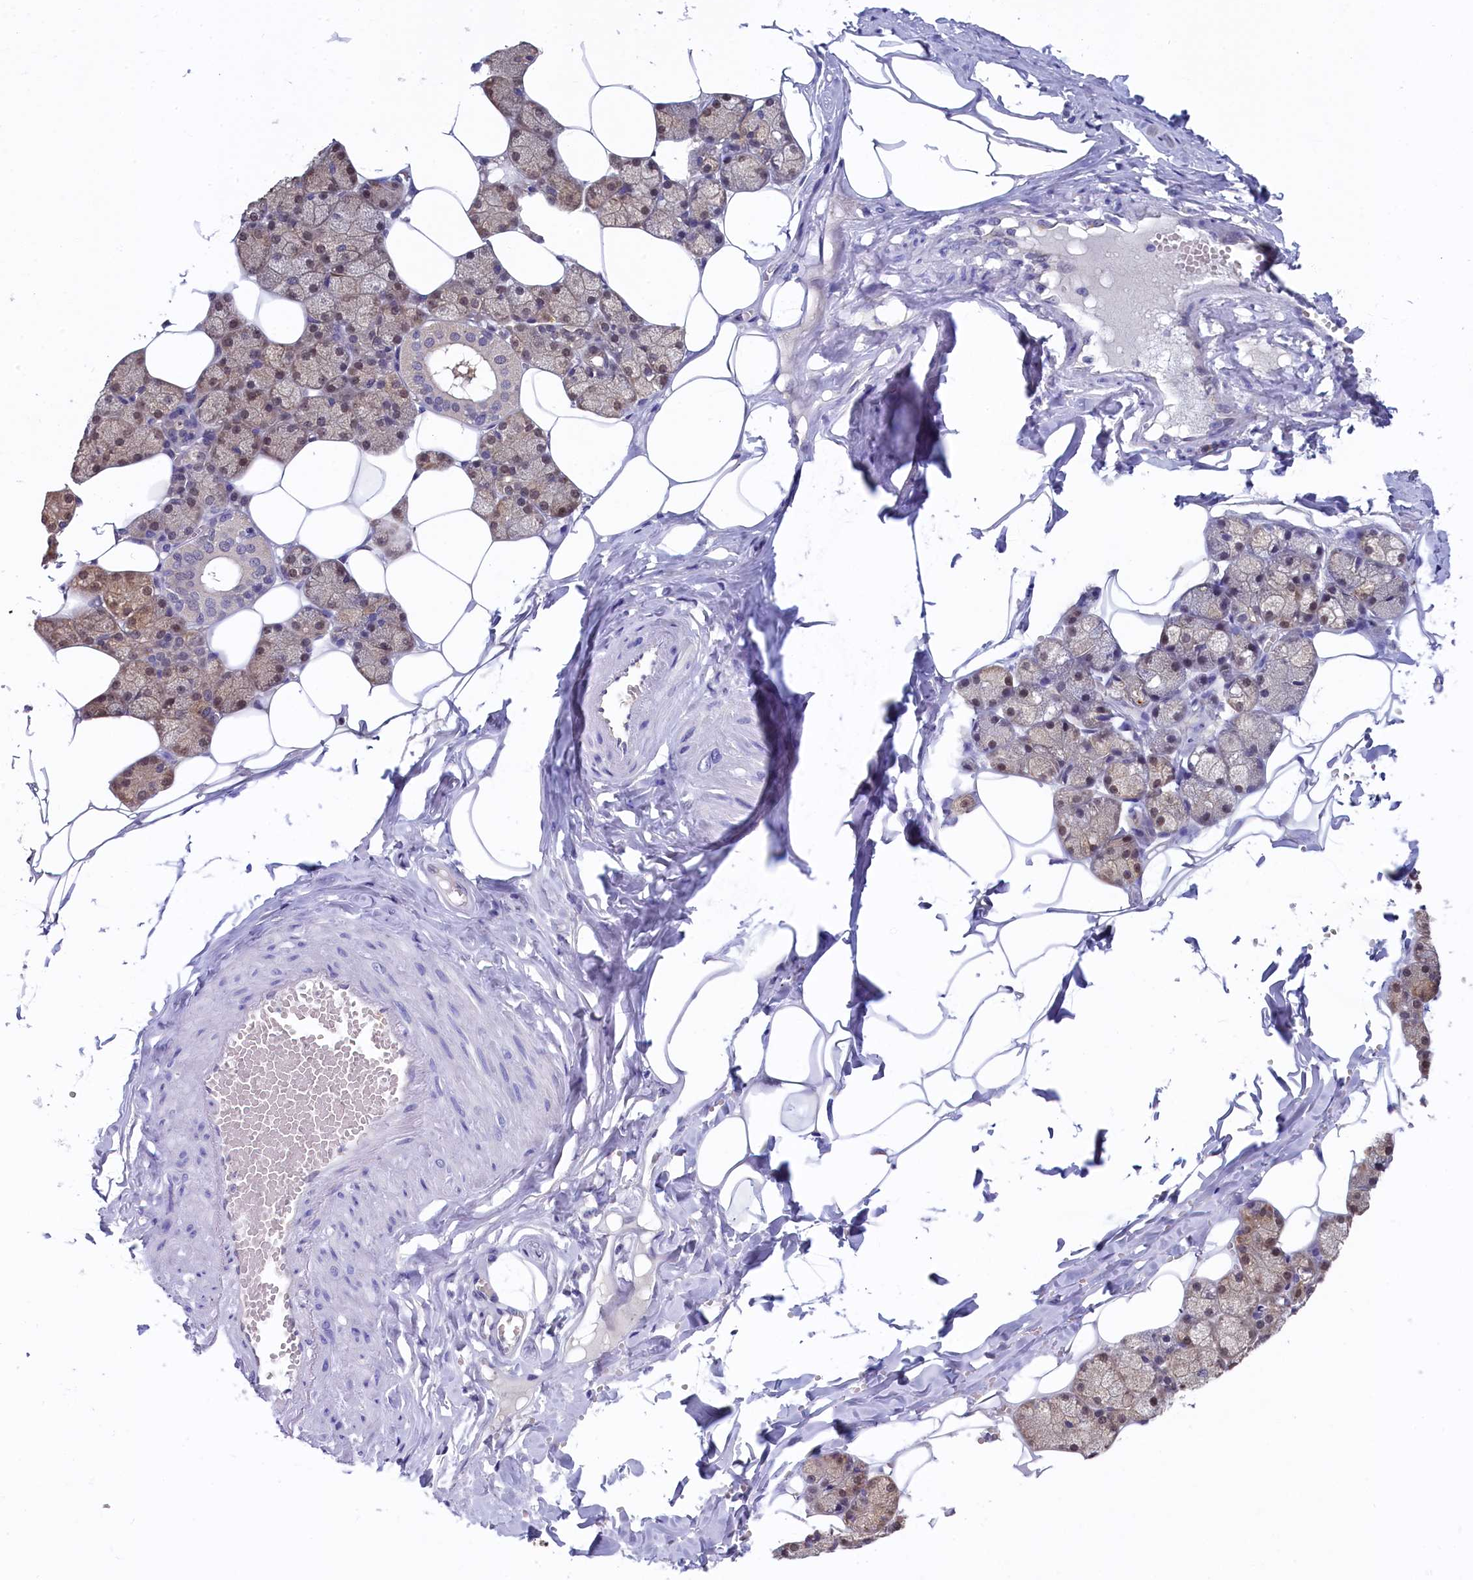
{"staining": {"intensity": "moderate", "quantity": "25%-75%", "location": "cytoplasmic/membranous,nuclear"}, "tissue": "salivary gland", "cell_type": "Glandular cells", "image_type": "normal", "snomed": [{"axis": "morphology", "description": "Normal tissue, NOS"}, {"axis": "topography", "description": "Salivary gland"}], "caption": "Immunohistochemistry (IHC) staining of normal salivary gland, which exhibits medium levels of moderate cytoplasmic/membranous,nuclear positivity in approximately 25%-75% of glandular cells indicating moderate cytoplasmic/membranous,nuclear protein positivity. The staining was performed using DAB (brown) for protein detection and nuclei were counterstained in hematoxylin (blue).", "gene": "C11orf54", "patient": {"sex": "male", "age": 62}}